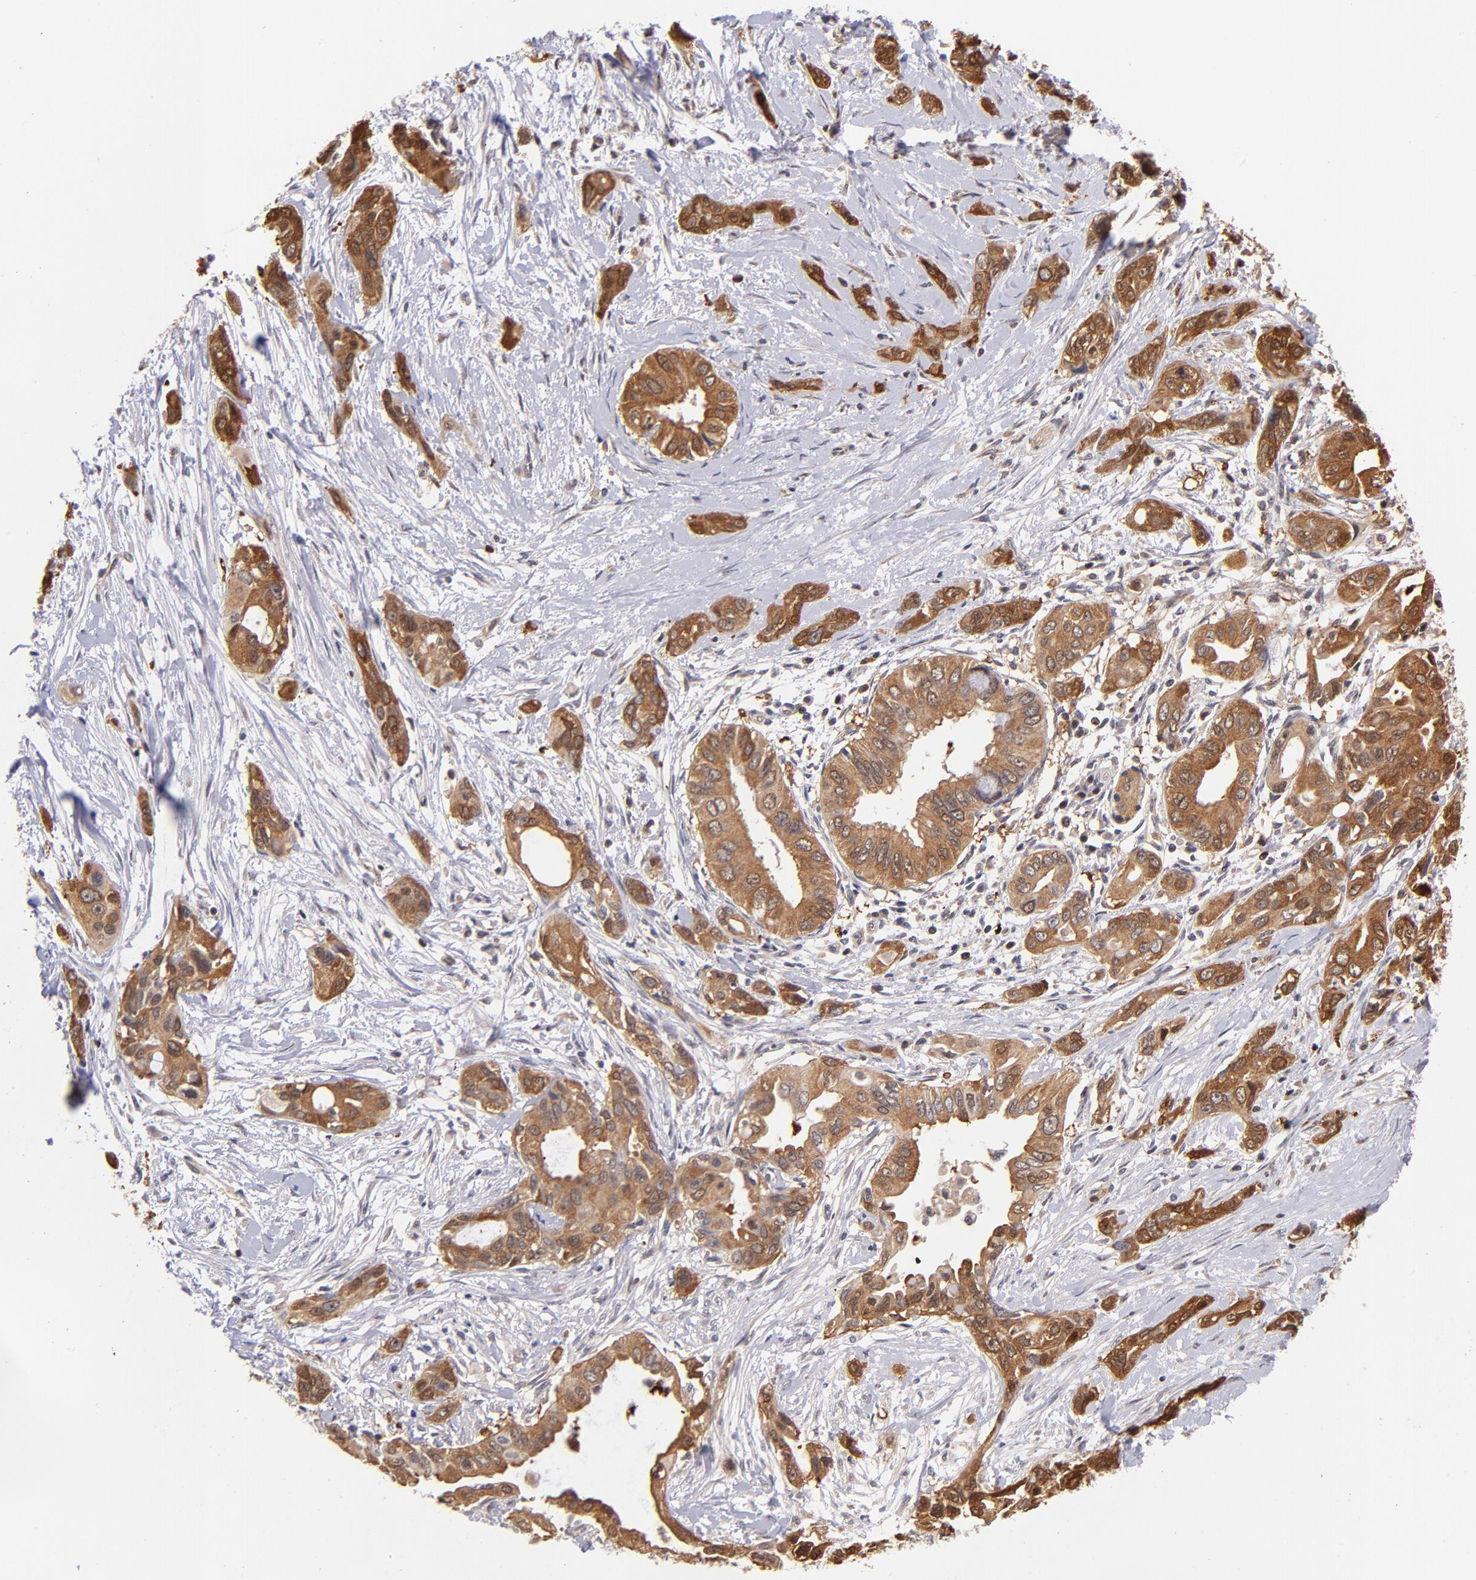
{"staining": {"intensity": "moderate", "quantity": ">75%", "location": "cytoplasmic/membranous,nuclear"}, "tissue": "pancreatic cancer", "cell_type": "Tumor cells", "image_type": "cancer", "snomed": [{"axis": "morphology", "description": "Adenocarcinoma, NOS"}, {"axis": "topography", "description": "Pancreas"}], "caption": "The histopathology image demonstrates a brown stain indicating the presence of a protein in the cytoplasmic/membranous and nuclear of tumor cells in pancreatic adenocarcinoma. (IHC, brightfield microscopy, high magnification).", "gene": "YWHAB", "patient": {"sex": "female", "age": 60}}